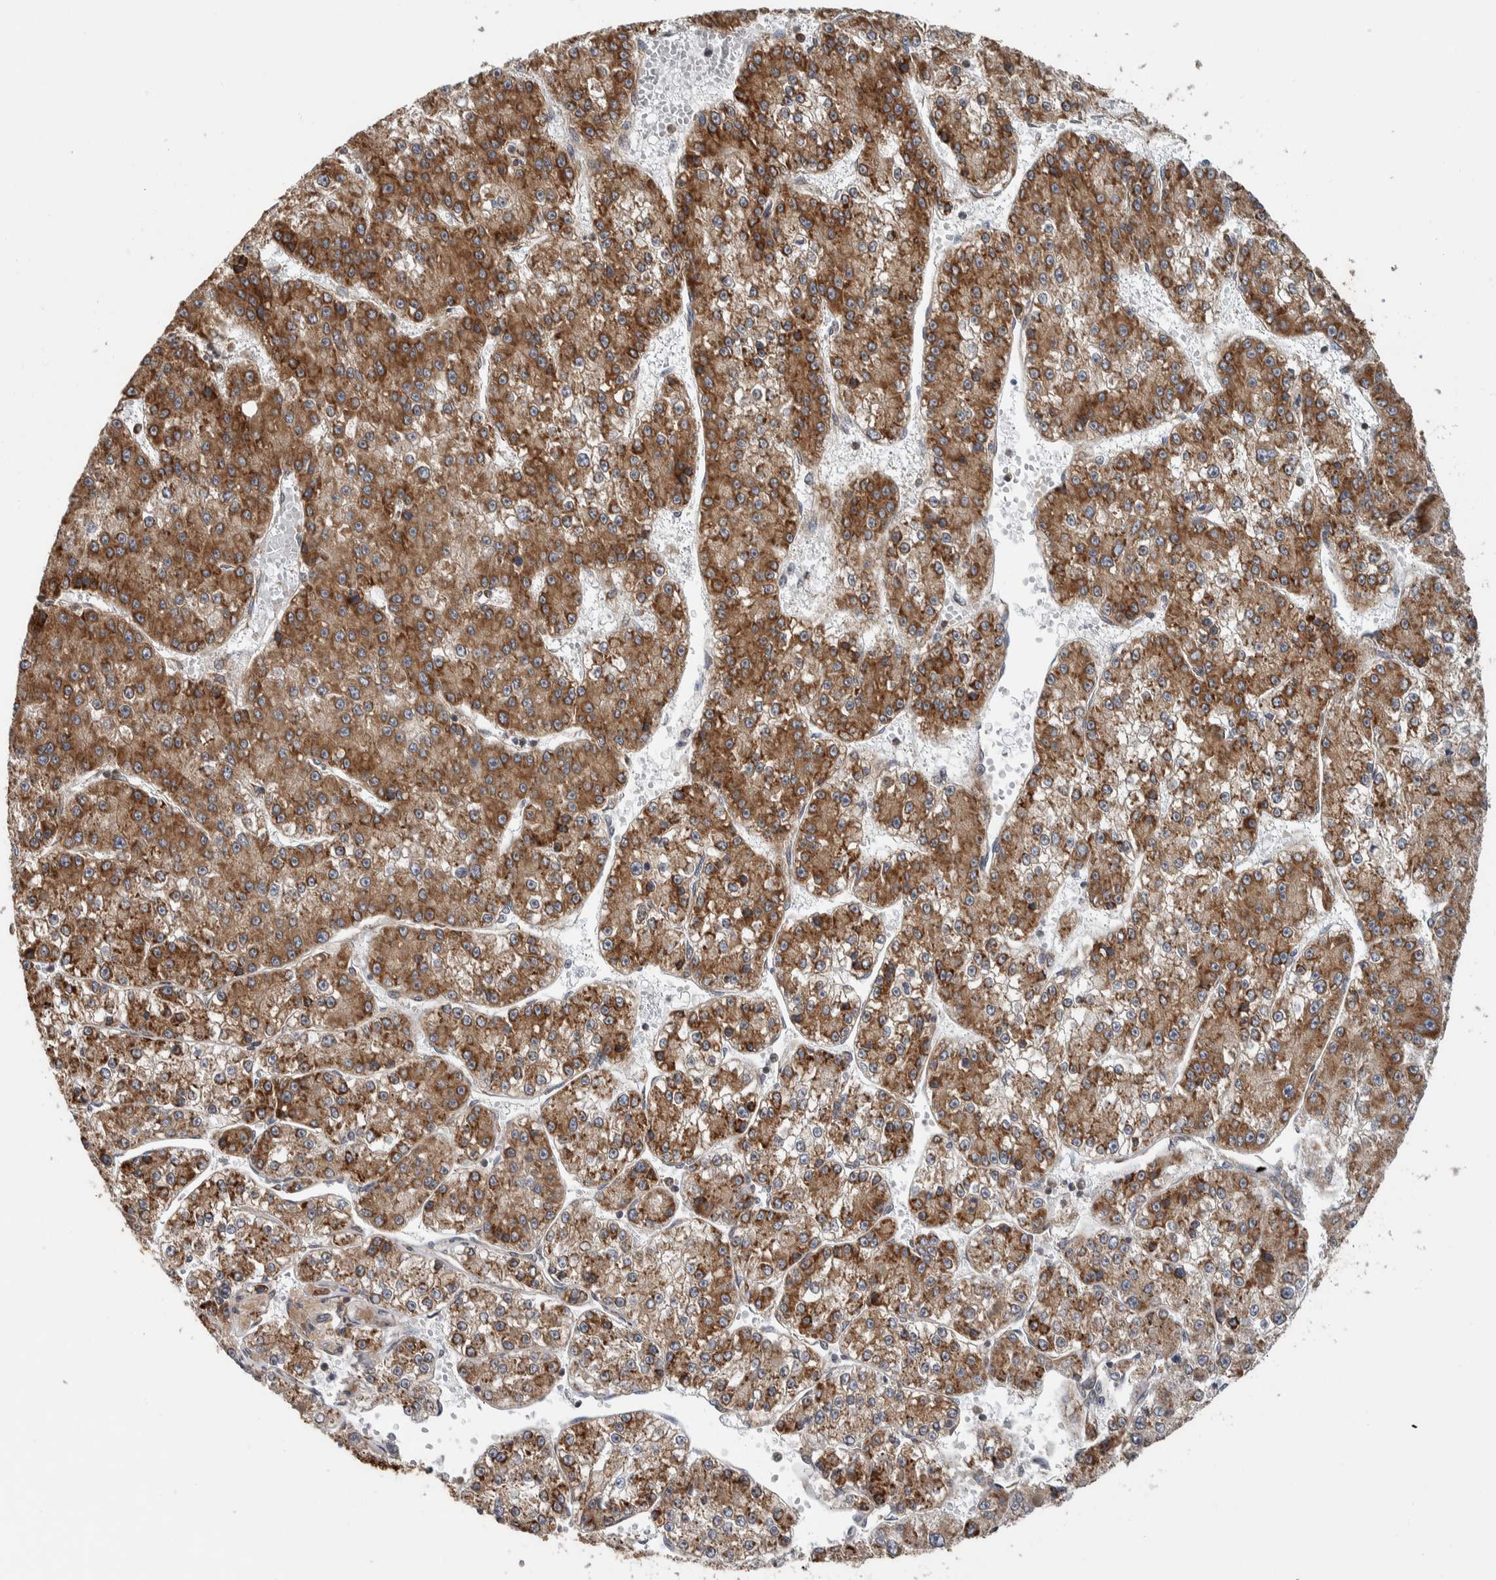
{"staining": {"intensity": "moderate", "quantity": ">75%", "location": "cytoplasmic/membranous"}, "tissue": "liver cancer", "cell_type": "Tumor cells", "image_type": "cancer", "snomed": [{"axis": "morphology", "description": "Carcinoma, Hepatocellular, NOS"}, {"axis": "topography", "description": "Liver"}], "caption": "Liver cancer stained with immunohistochemistry reveals moderate cytoplasmic/membranous expression in about >75% of tumor cells. Immunohistochemistry stains the protein of interest in brown and the nuclei are stained blue.", "gene": "EIF3H", "patient": {"sex": "female", "age": 73}}